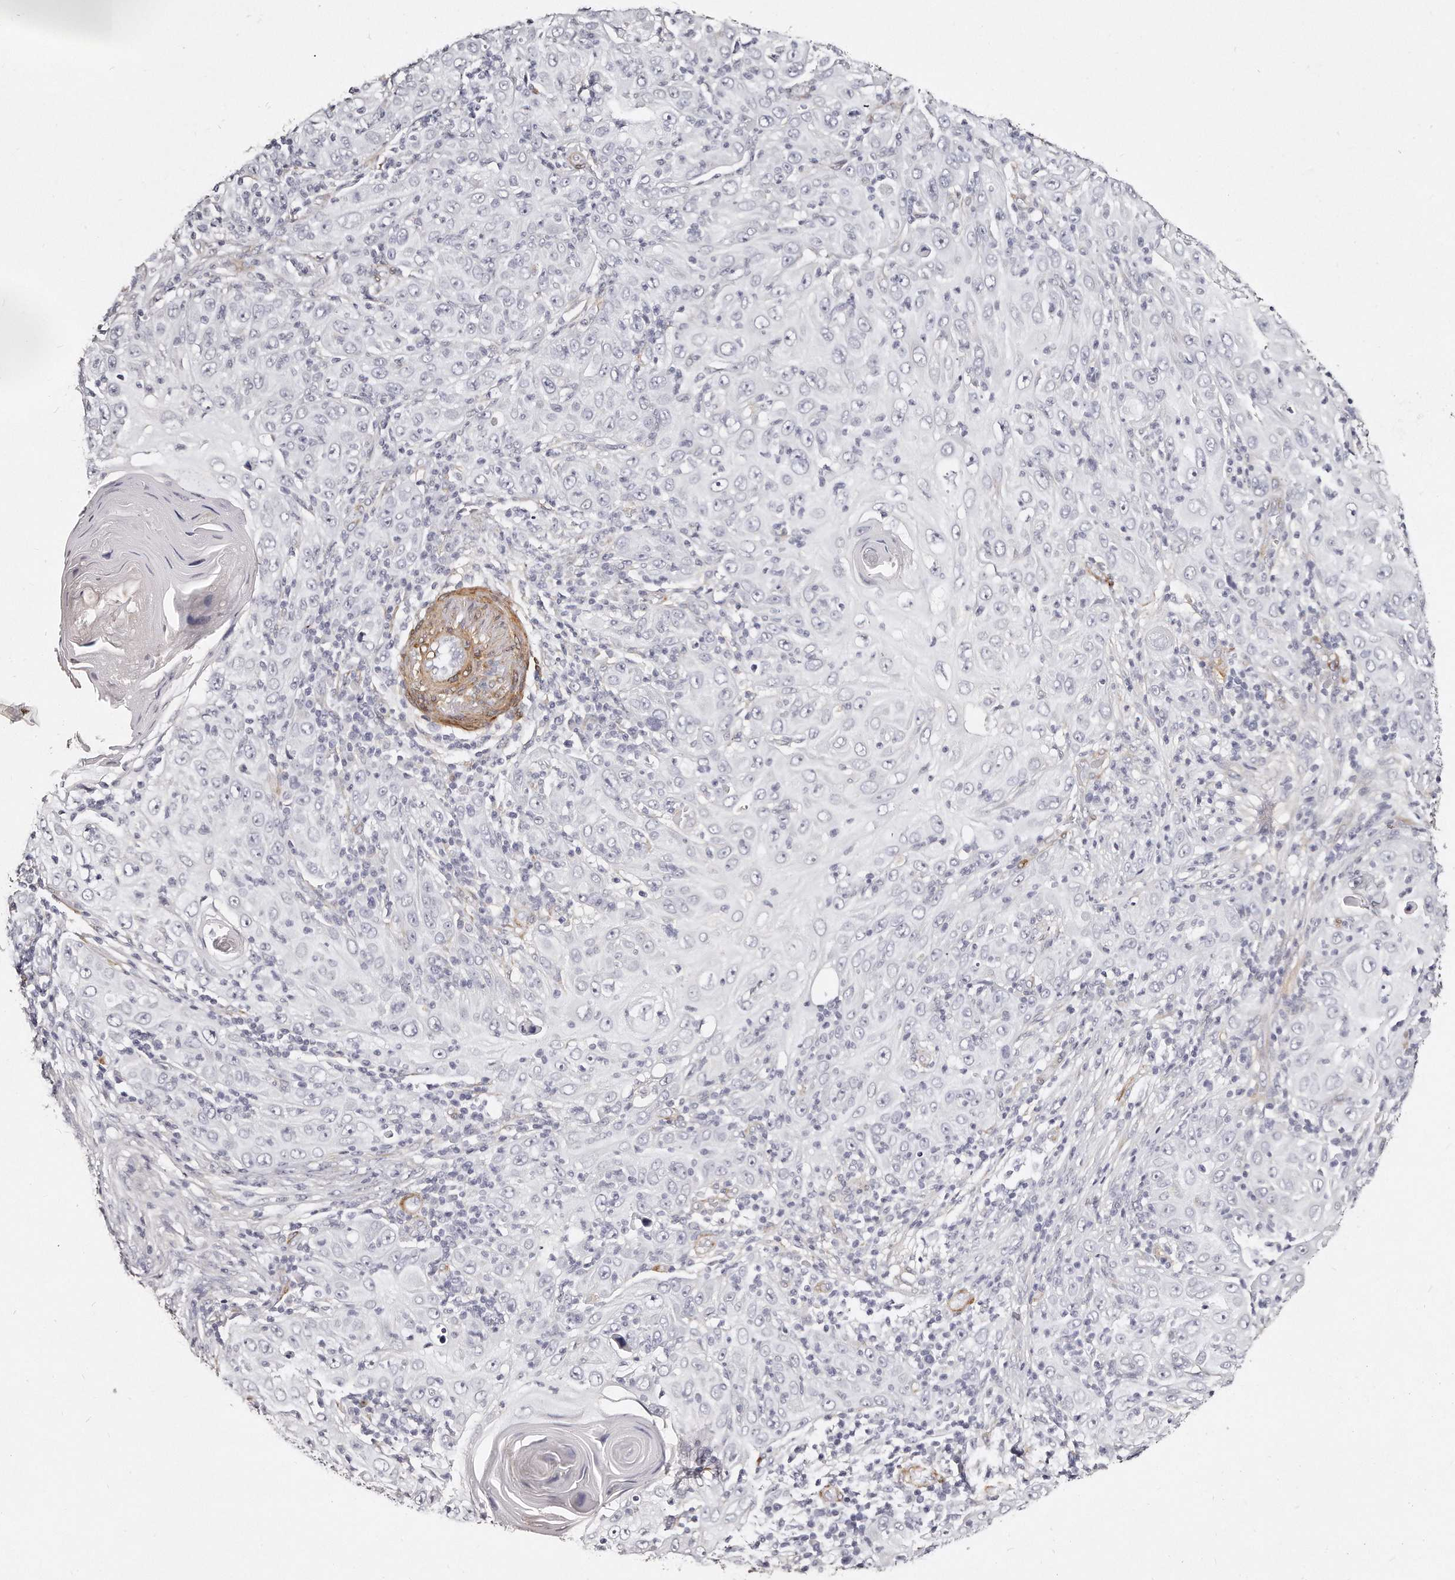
{"staining": {"intensity": "negative", "quantity": "none", "location": "none"}, "tissue": "skin cancer", "cell_type": "Tumor cells", "image_type": "cancer", "snomed": [{"axis": "morphology", "description": "Squamous cell carcinoma, NOS"}, {"axis": "topography", "description": "Skin"}], "caption": "An image of skin squamous cell carcinoma stained for a protein reveals no brown staining in tumor cells.", "gene": "LMOD1", "patient": {"sex": "female", "age": 88}}